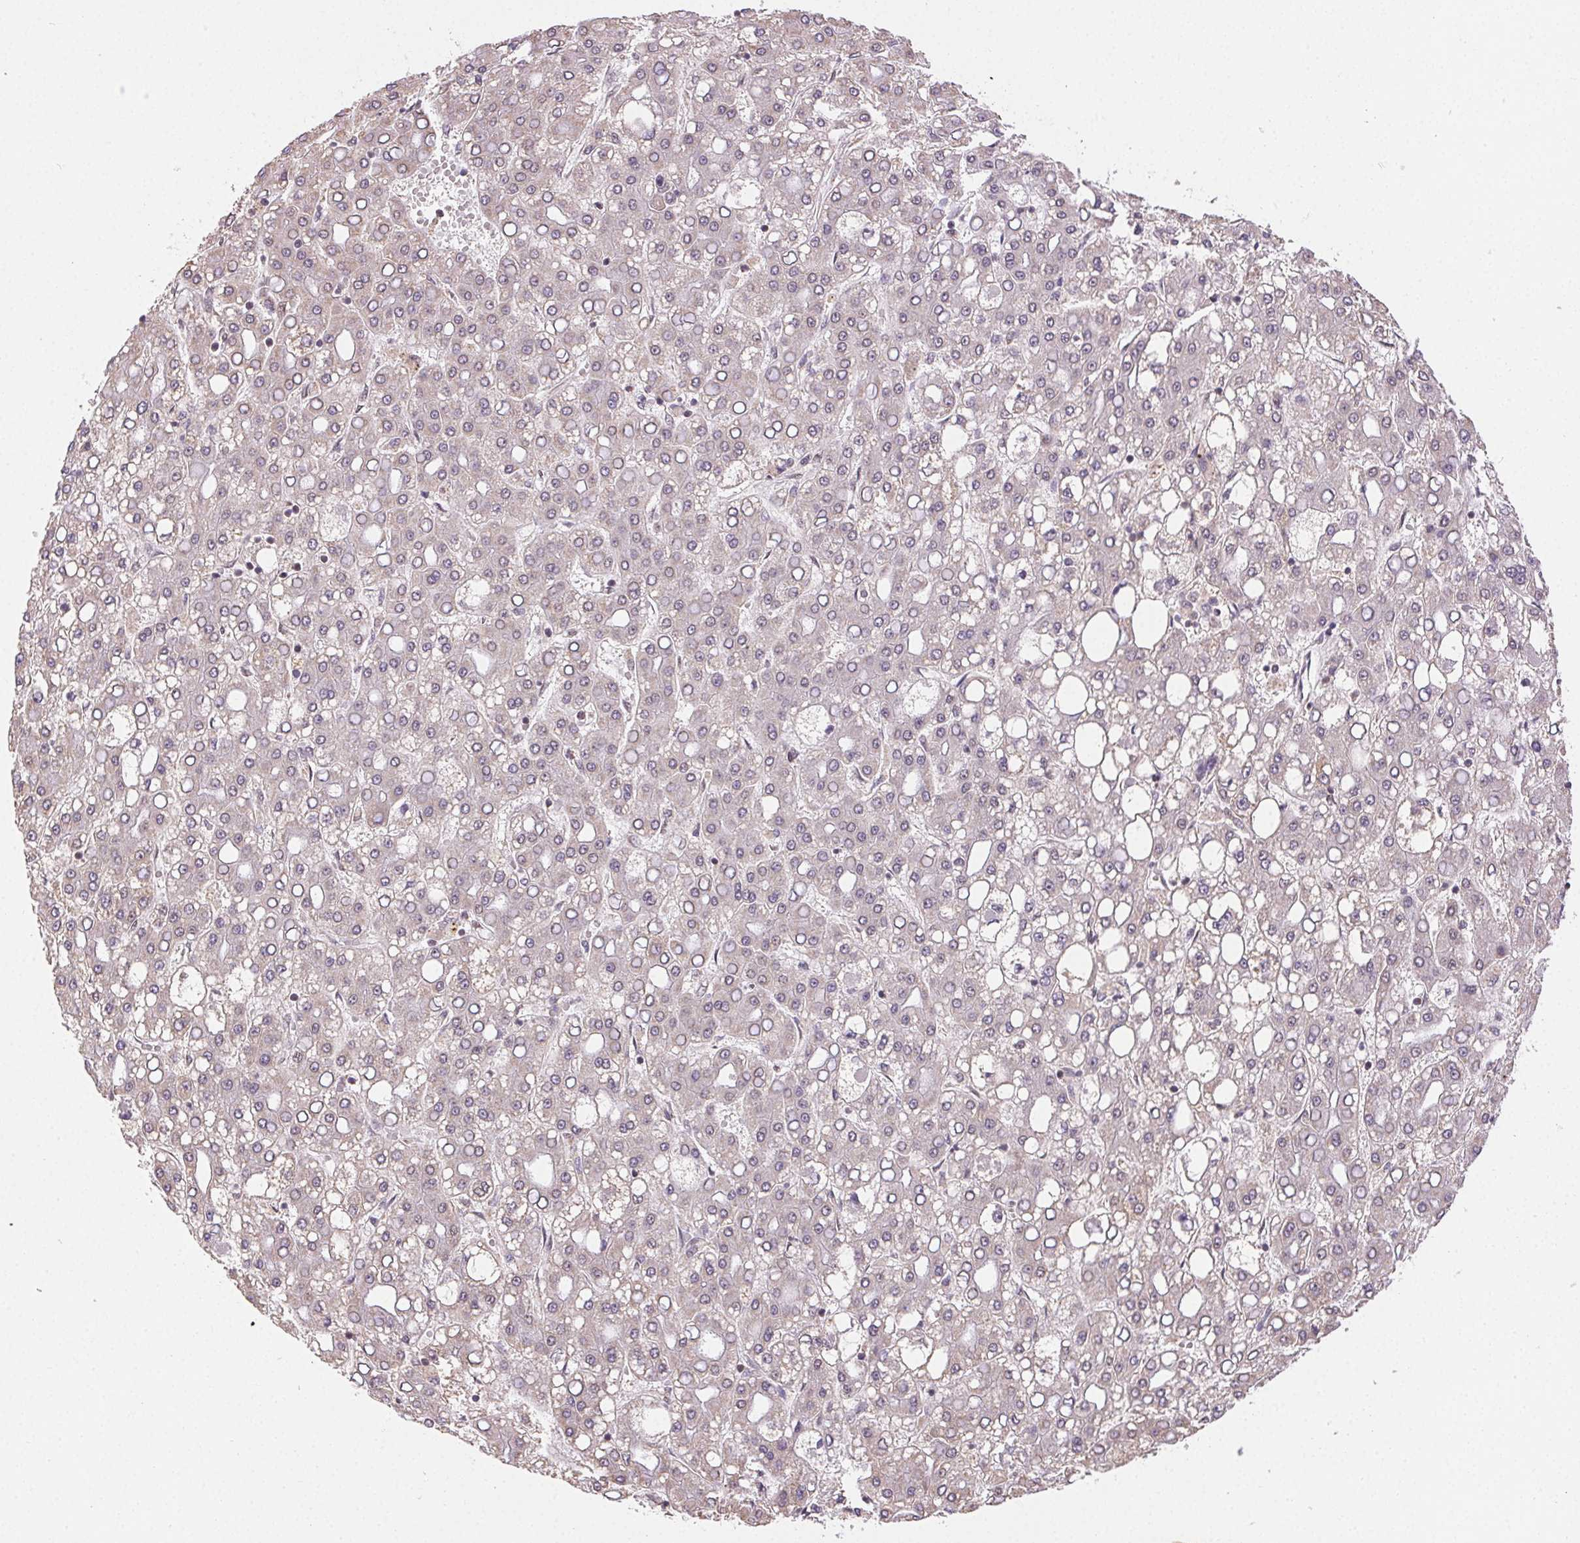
{"staining": {"intensity": "negative", "quantity": "none", "location": "none"}, "tissue": "liver cancer", "cell_type": "Tumor cells", "image_type": "cancer", "snomed": [{"axis": "morphology", "description": "Carcinoma, Hepatocellular, NOS"}, {"axis": "topography", "description": "Liver"}], "caption": "Tumor cells are negative for protein expression in human liver cancer (hepatocellular carcinoma).", "gene": "PIWIL4", "patient": {"sex": "male", "age": 65}}